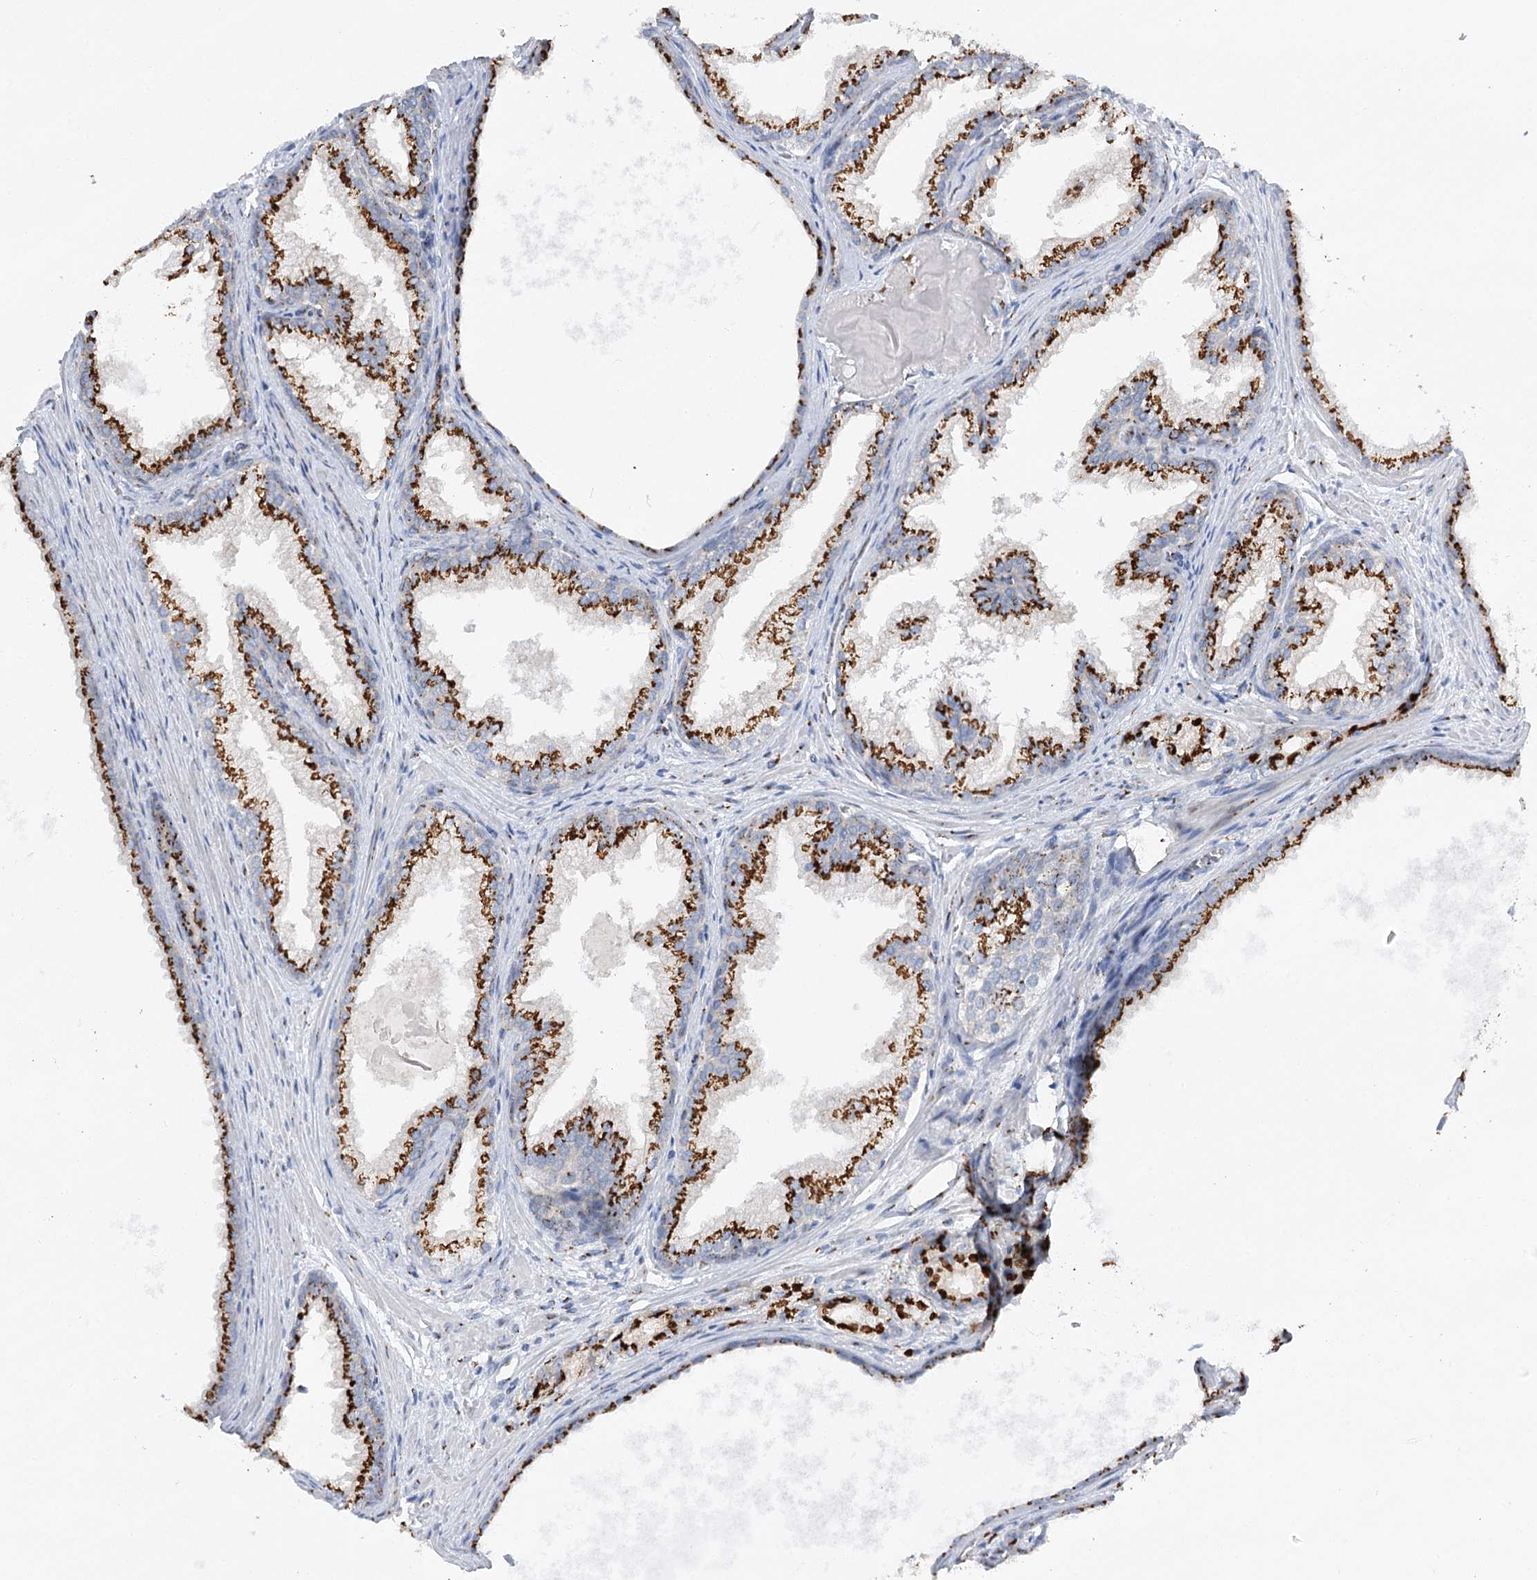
{"staining": {"intensity": "strong", "quantity": ">75%", "location": "cytoplasmic/membranous"}, "tissue": "prostate cancer", "cell_type": "Tumor cells", "image_type": "cancer", "snomed": [{"axis": "morphology", "description": "Adenocarcinoma, Low grade"}, {"axis": "topography", "description": "Prostate"}], "caption": "Strong cytoplasmic/membranous staining for a protein is identified in about >75% of tumor cells of prostate adenocarcinoma (low-grade) using IHC.", "gene": "TMEM165", "patient": {"sex": "male", "age": 54}}